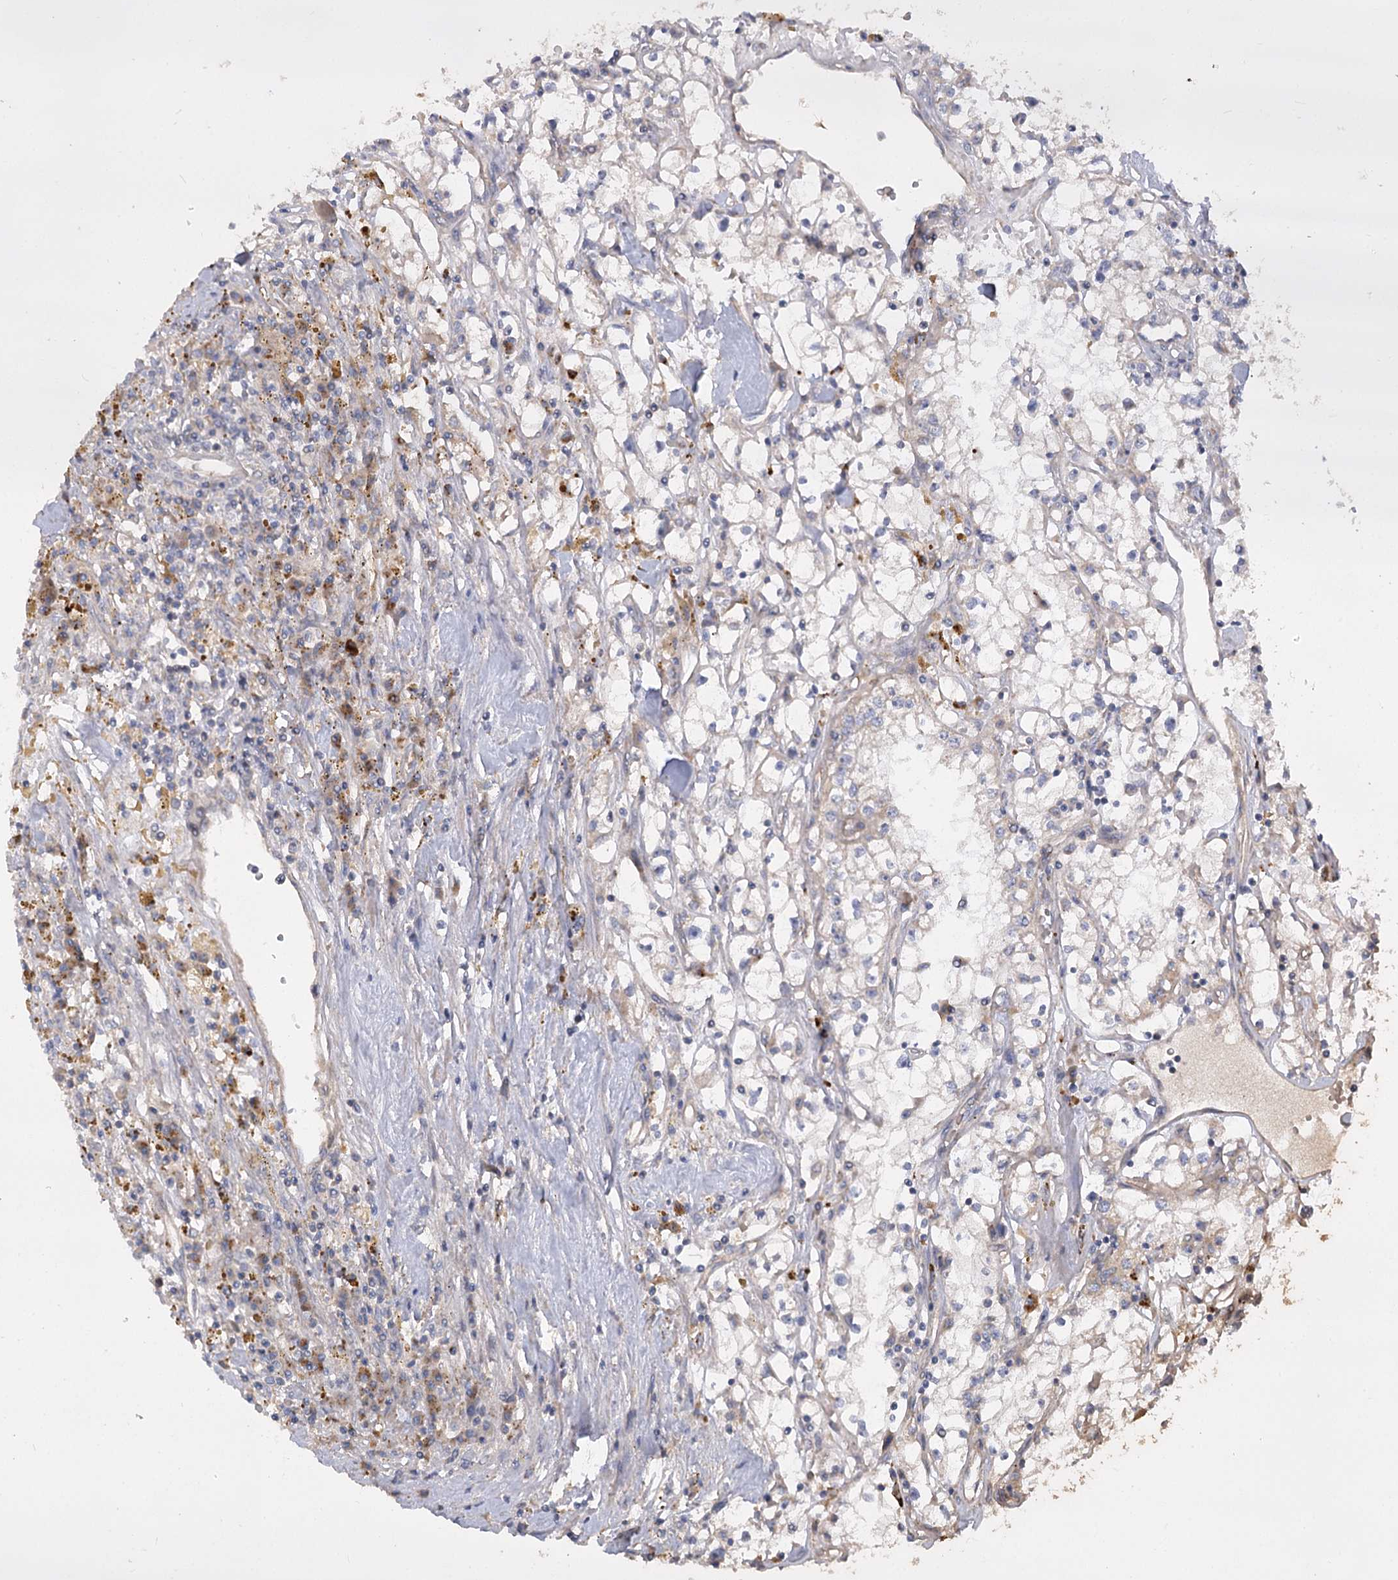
{"staining": {"intensity": "negative", "quantity": "none", "location": "none"}, "tissue": "renal cancer", "cell_type": "Tumor cells", "image_type": "cancer", "snomed": [{"axis": "morphology", "description": "Adenocarcinoma, NOS"}, {"axis": "topography", "description": "Kidney"}], "caption": "Immunohistochemistry (IHC) photomicrograph of neoplastic tissue: renal cancer (adenocarcinoma) stained with DAB (3,3'-diaminobenzidine) demonstrates no significant protein positivity in tumor cells.", "gene": "RIN2", "patient": {"sex": "male", "age": 56}}